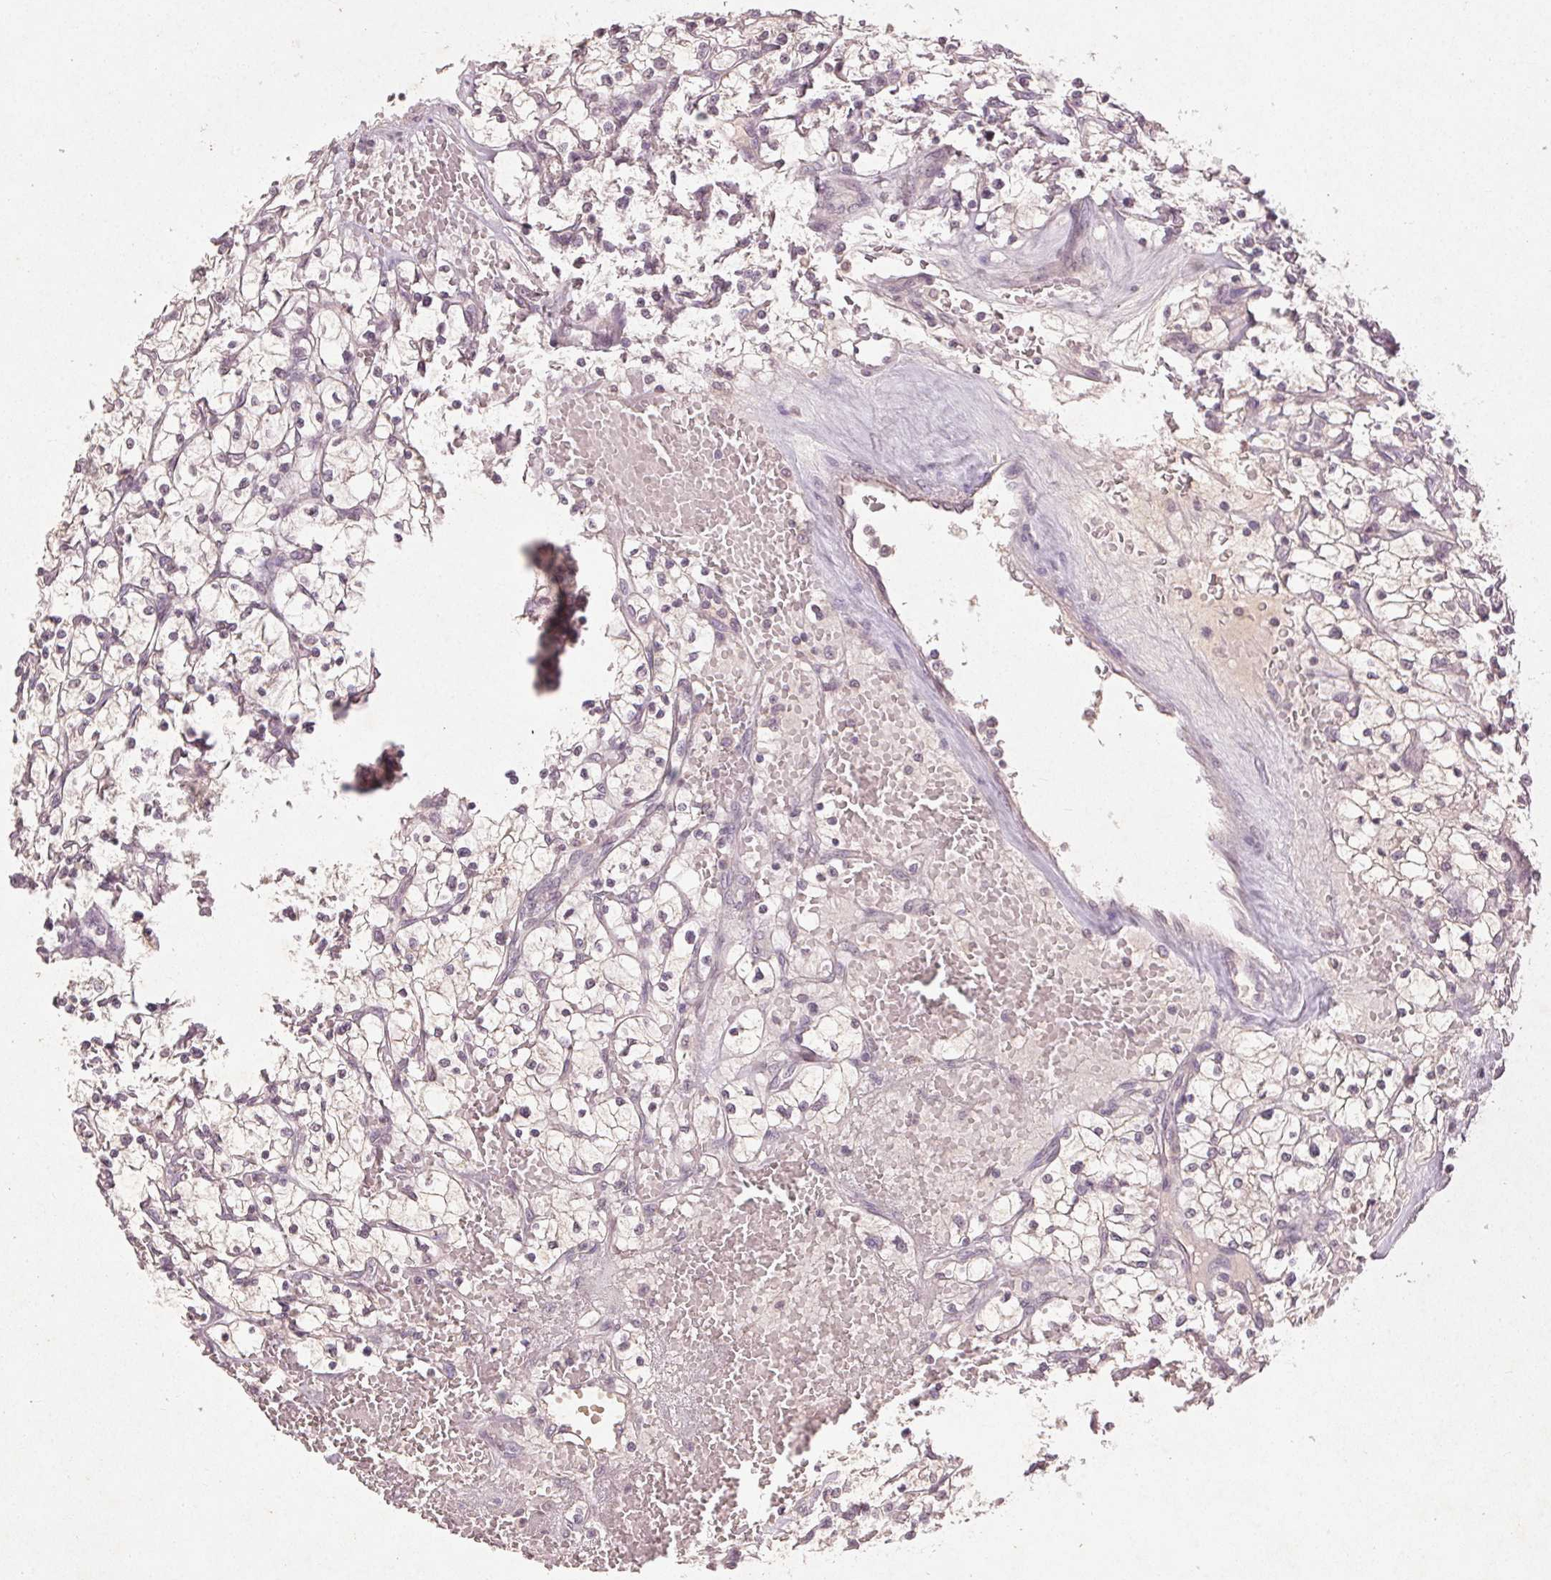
{"staining": {"intensity": "negative", "quantity": "none", "location": "none"}, "tissue": "renal cancer", "cell_type": "Tumor cells", "image_type": "cancer", "snomed": [{"axis": "morphology", "description": "Adenocarcinoma, NOS"}, {"axis": "topography", "description": "Kidney"}], "caption": "DAB immunohistochemical staining of human renal cancer exhibits no significant positivity in tumor cells. (Immunohistochemistry, brightfield microscopy, high magnification).", "gene": "KLRC3", "patient": {"sex": "female", "age": 64}}